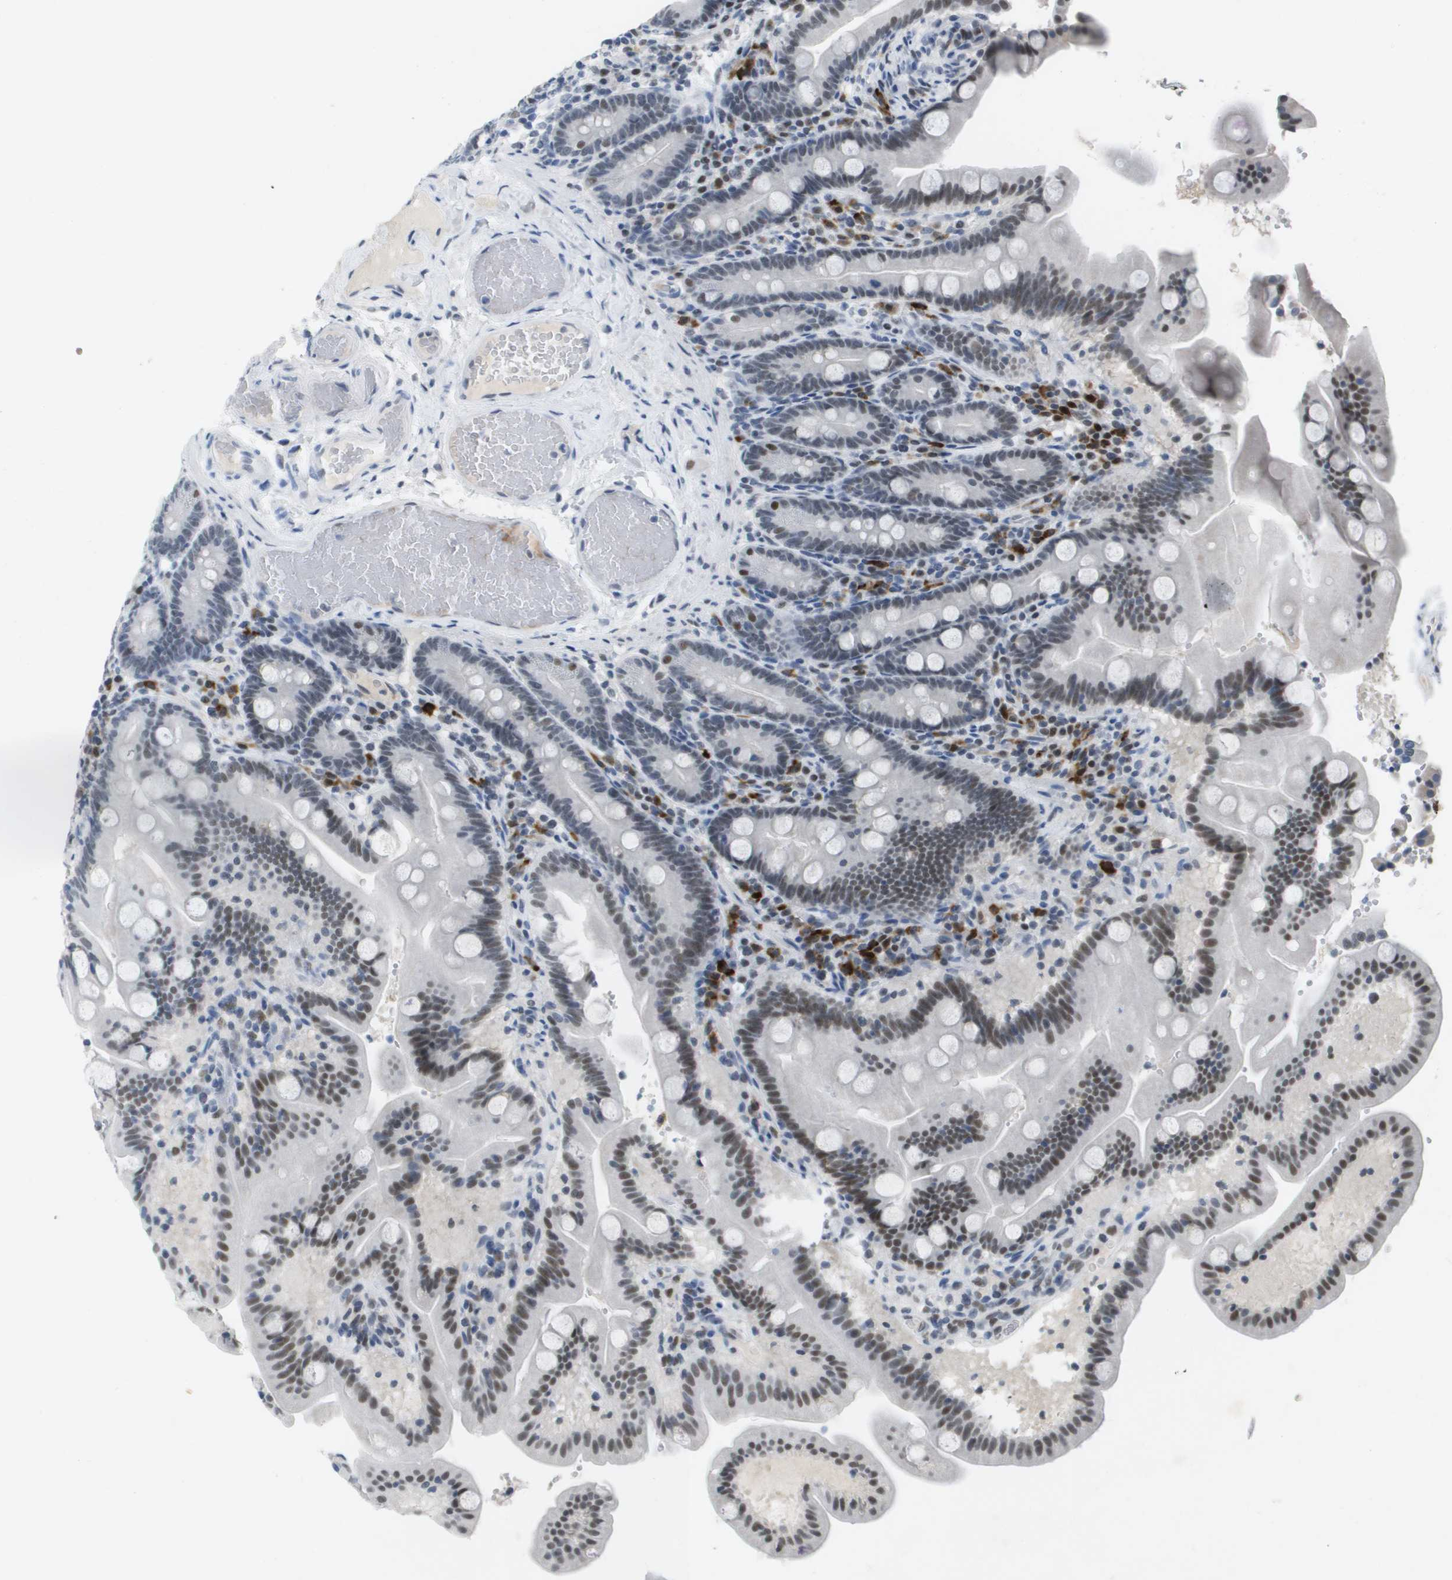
{"staining": {"intensity": "moderate", "quantity": "25%-75%", "location": "nuclear"}, "tissue": "duodenum", "cell_type": "Glandular cells", "image_type": "normal", "snomed": [{"axis": "morphology", "description": "Normal tissue, NOS"}, {"axis": "topography", "description": "Duodenum"}], "caption": "Duodenum stained with immunohistochemistry (IHC) displays moderate nuclear expression in approximately 25%-75% of glandular cells. (brown staining indicates protein expression, while blue staining denotes nuclei).", "gene": "TP53RK", "patient": {"sex": "male", "age": 54}}